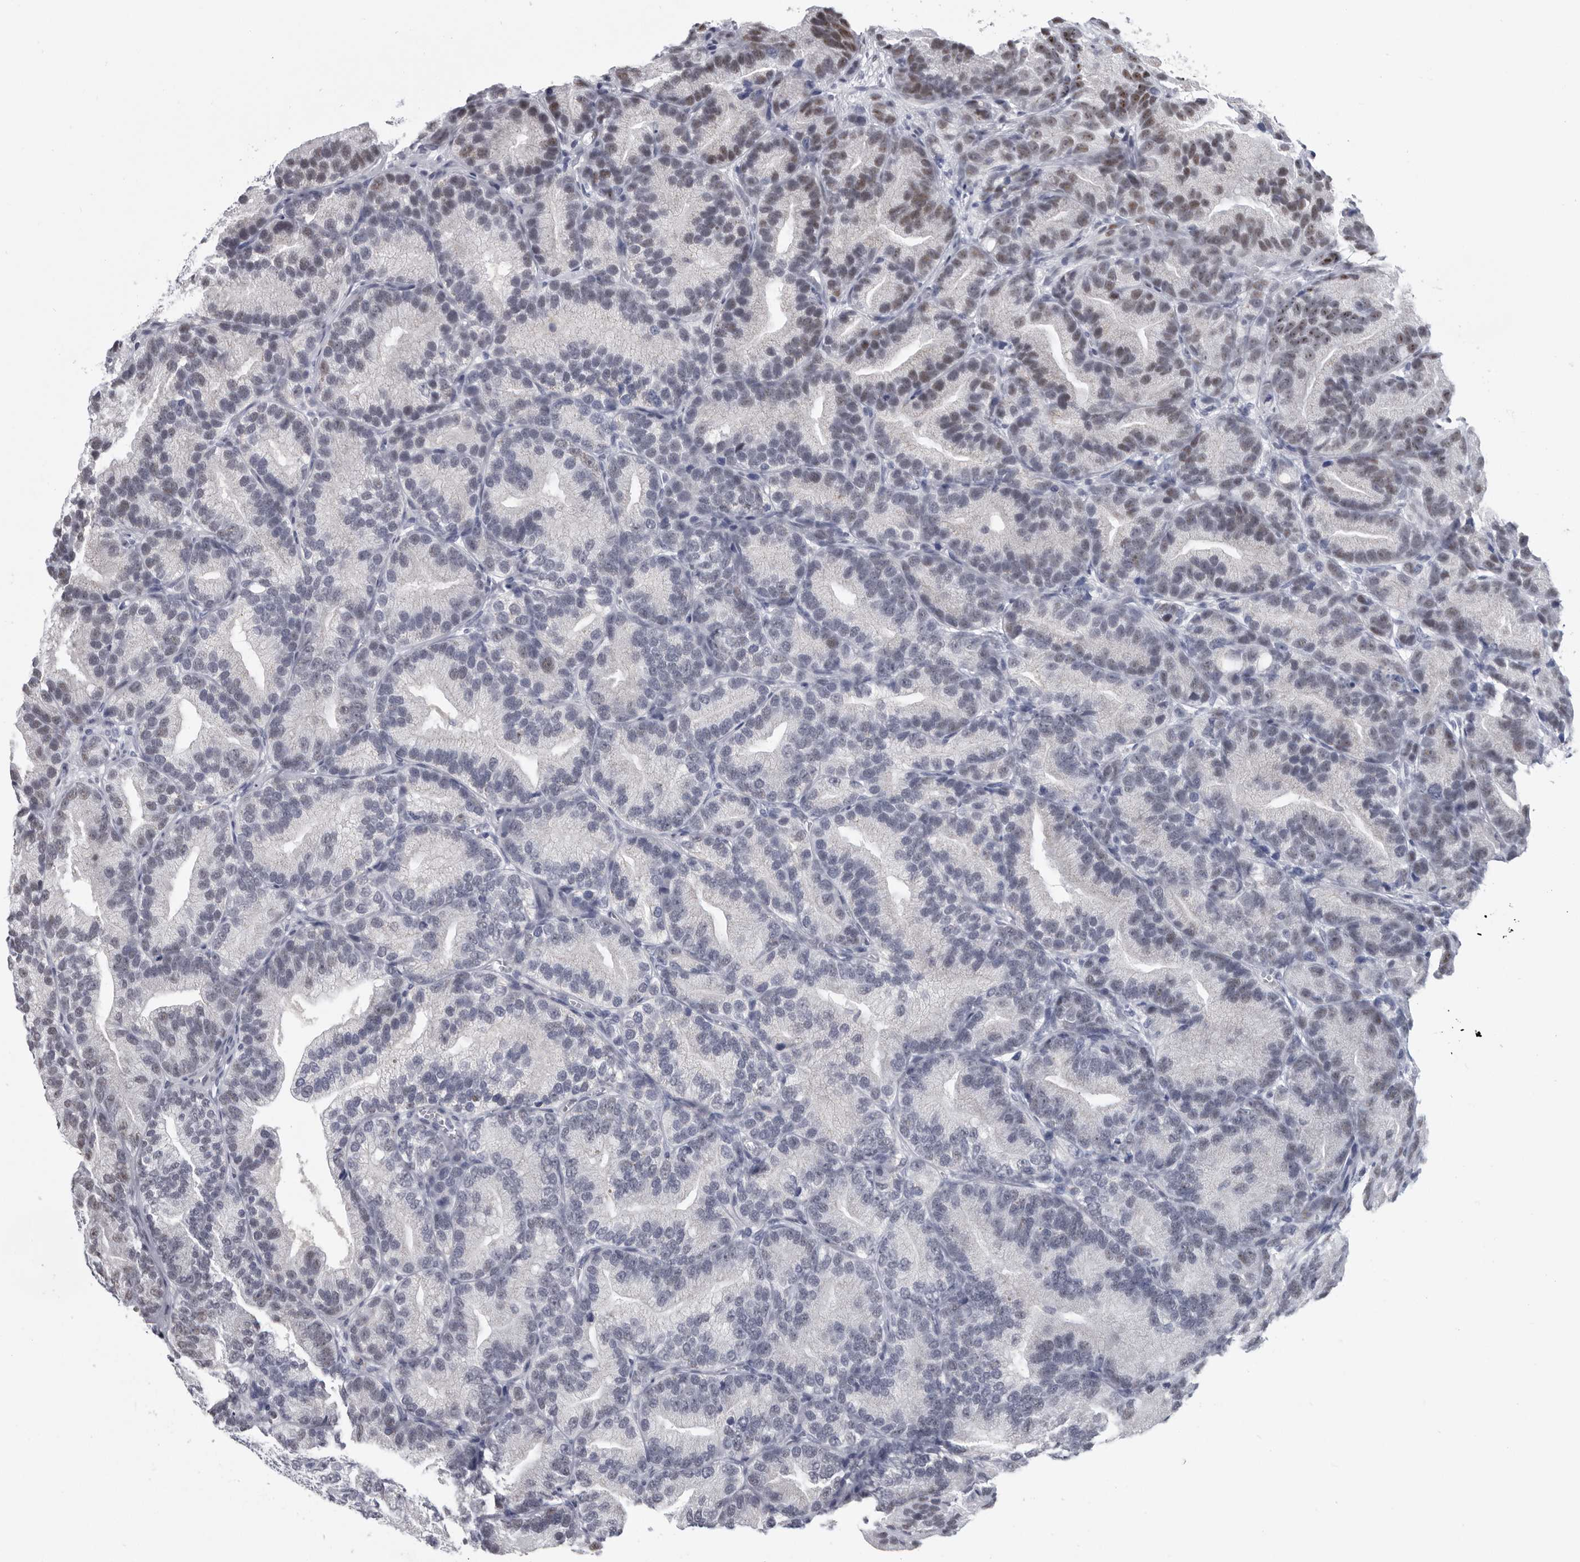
{"staining": {"intensity": "moderate", "quantity": "<25%", "location": "nuclear"}, "tissue": "prostate cancer", "cell_type": "Tumor cells", "image_type": "cancer", "snomed": [{"axis": "morphology", "description": "Adenocarcinoma, Low grade"}, {"axis": "topography", "description": "Prostate"}], "caption": "IHC image of human prostate cancer (low-grade adenocarcinoma) stained for a protein (brown), which demonstrates low levels of moderate nuclear staining in approximately <25% of tumor cells.", "gene": "WRAP73", "patient": {"sex": "male", "age": 89}}